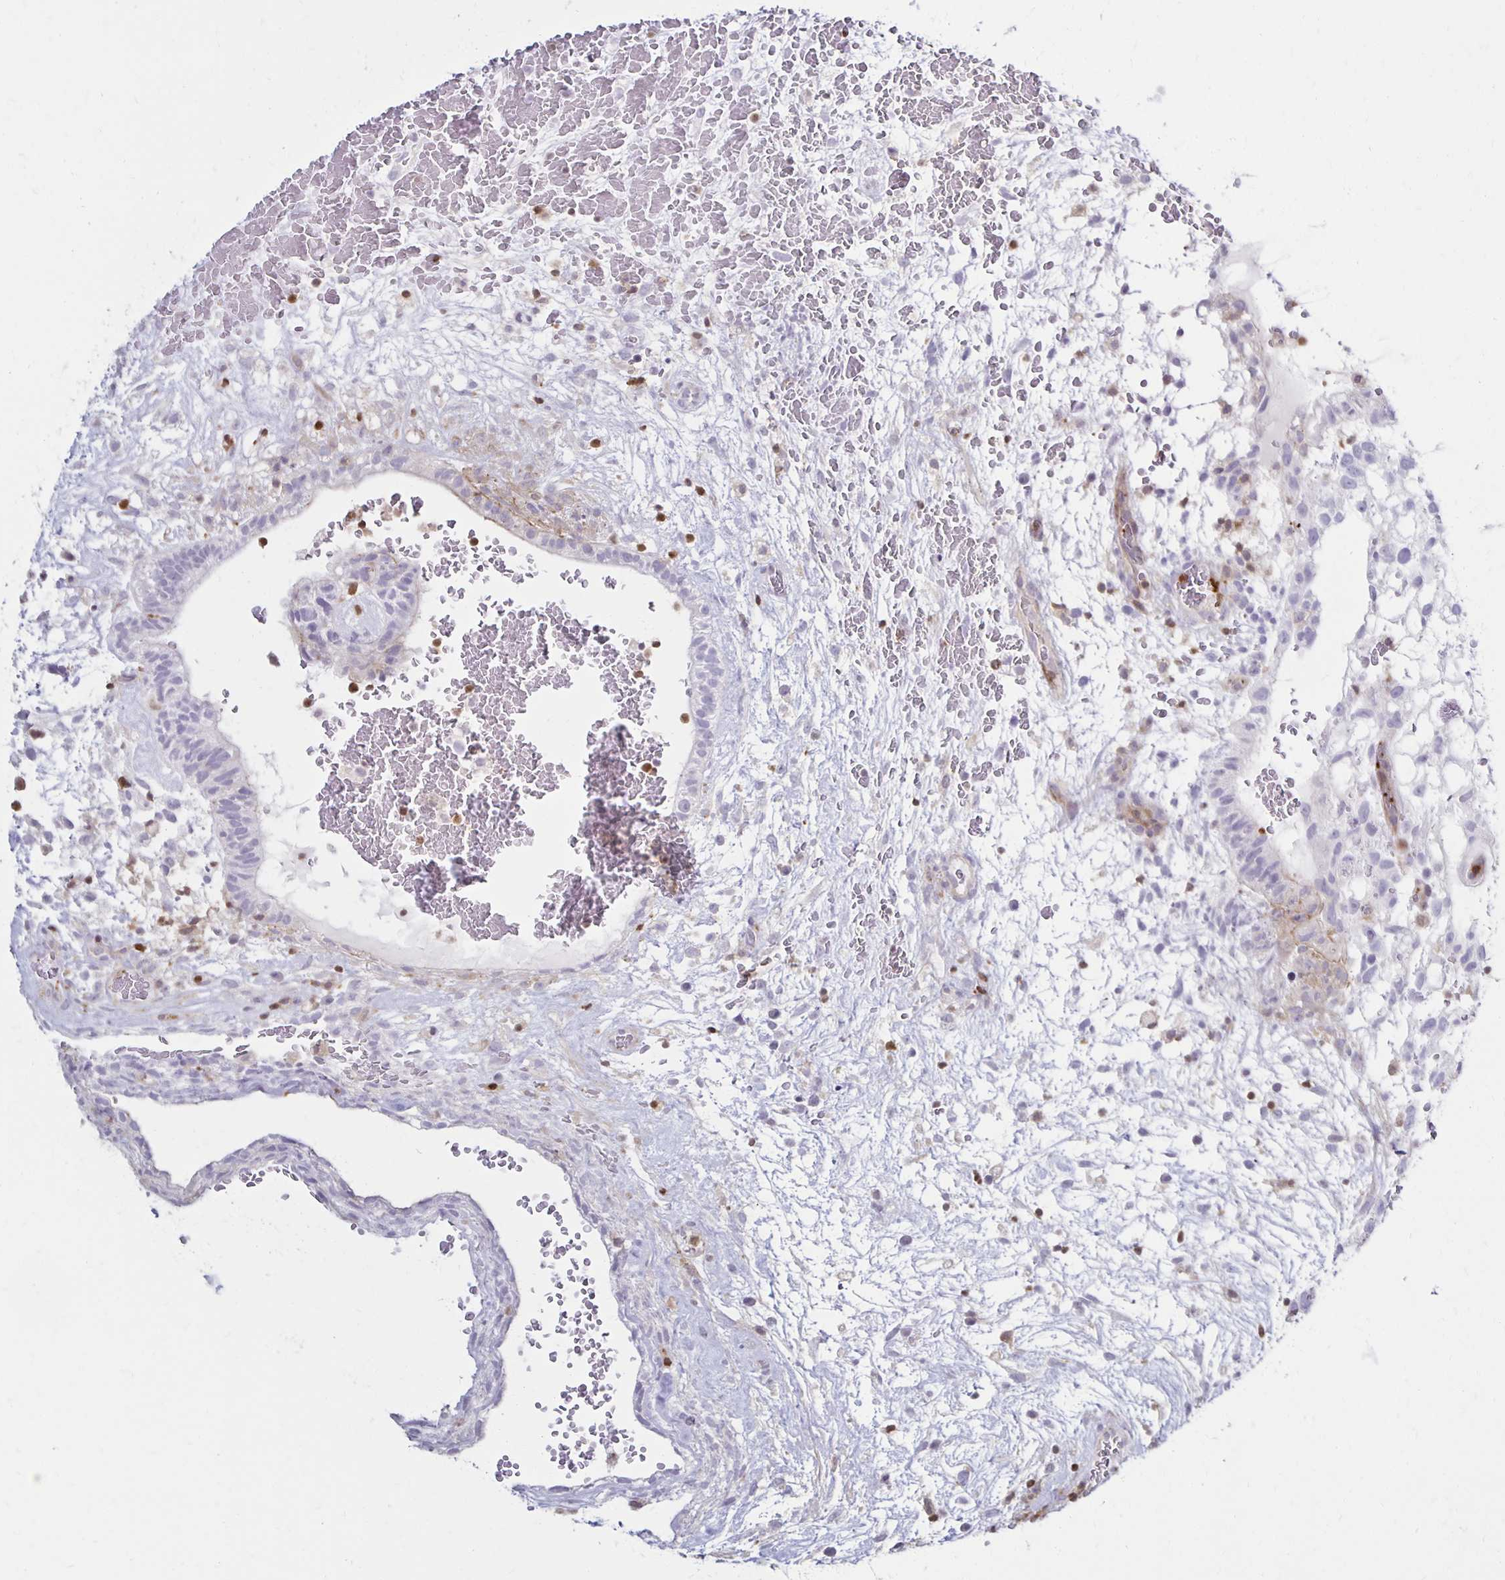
{"staining": {"intensity": "negative", "quantity": "none", "location": "none"}, "tissue": "testis cancer", "cell_type": "Tumor cells", "image_type": "cancer", "snomed": [{"axis": "morphology", "description": "Normal tissue, NOS"}, {"axis": "morphology", "description": "Carcinoma, Embryonal, NOS"}, {"axis": "topography", "description": "Testis"}], "caption": "An immunohistochemistry micrograph of testis embryonal carcinoma is shown. There is no staining in tumor cells of testis embryonal carcinoma. Brightfield microscopy of immunohistochemistry (IHC) stained with DAB (brown) and hematoxylin (blue), captured at high magnification.", "gene": "CCL21", "patient": {"sex": "male", "age": 32}}